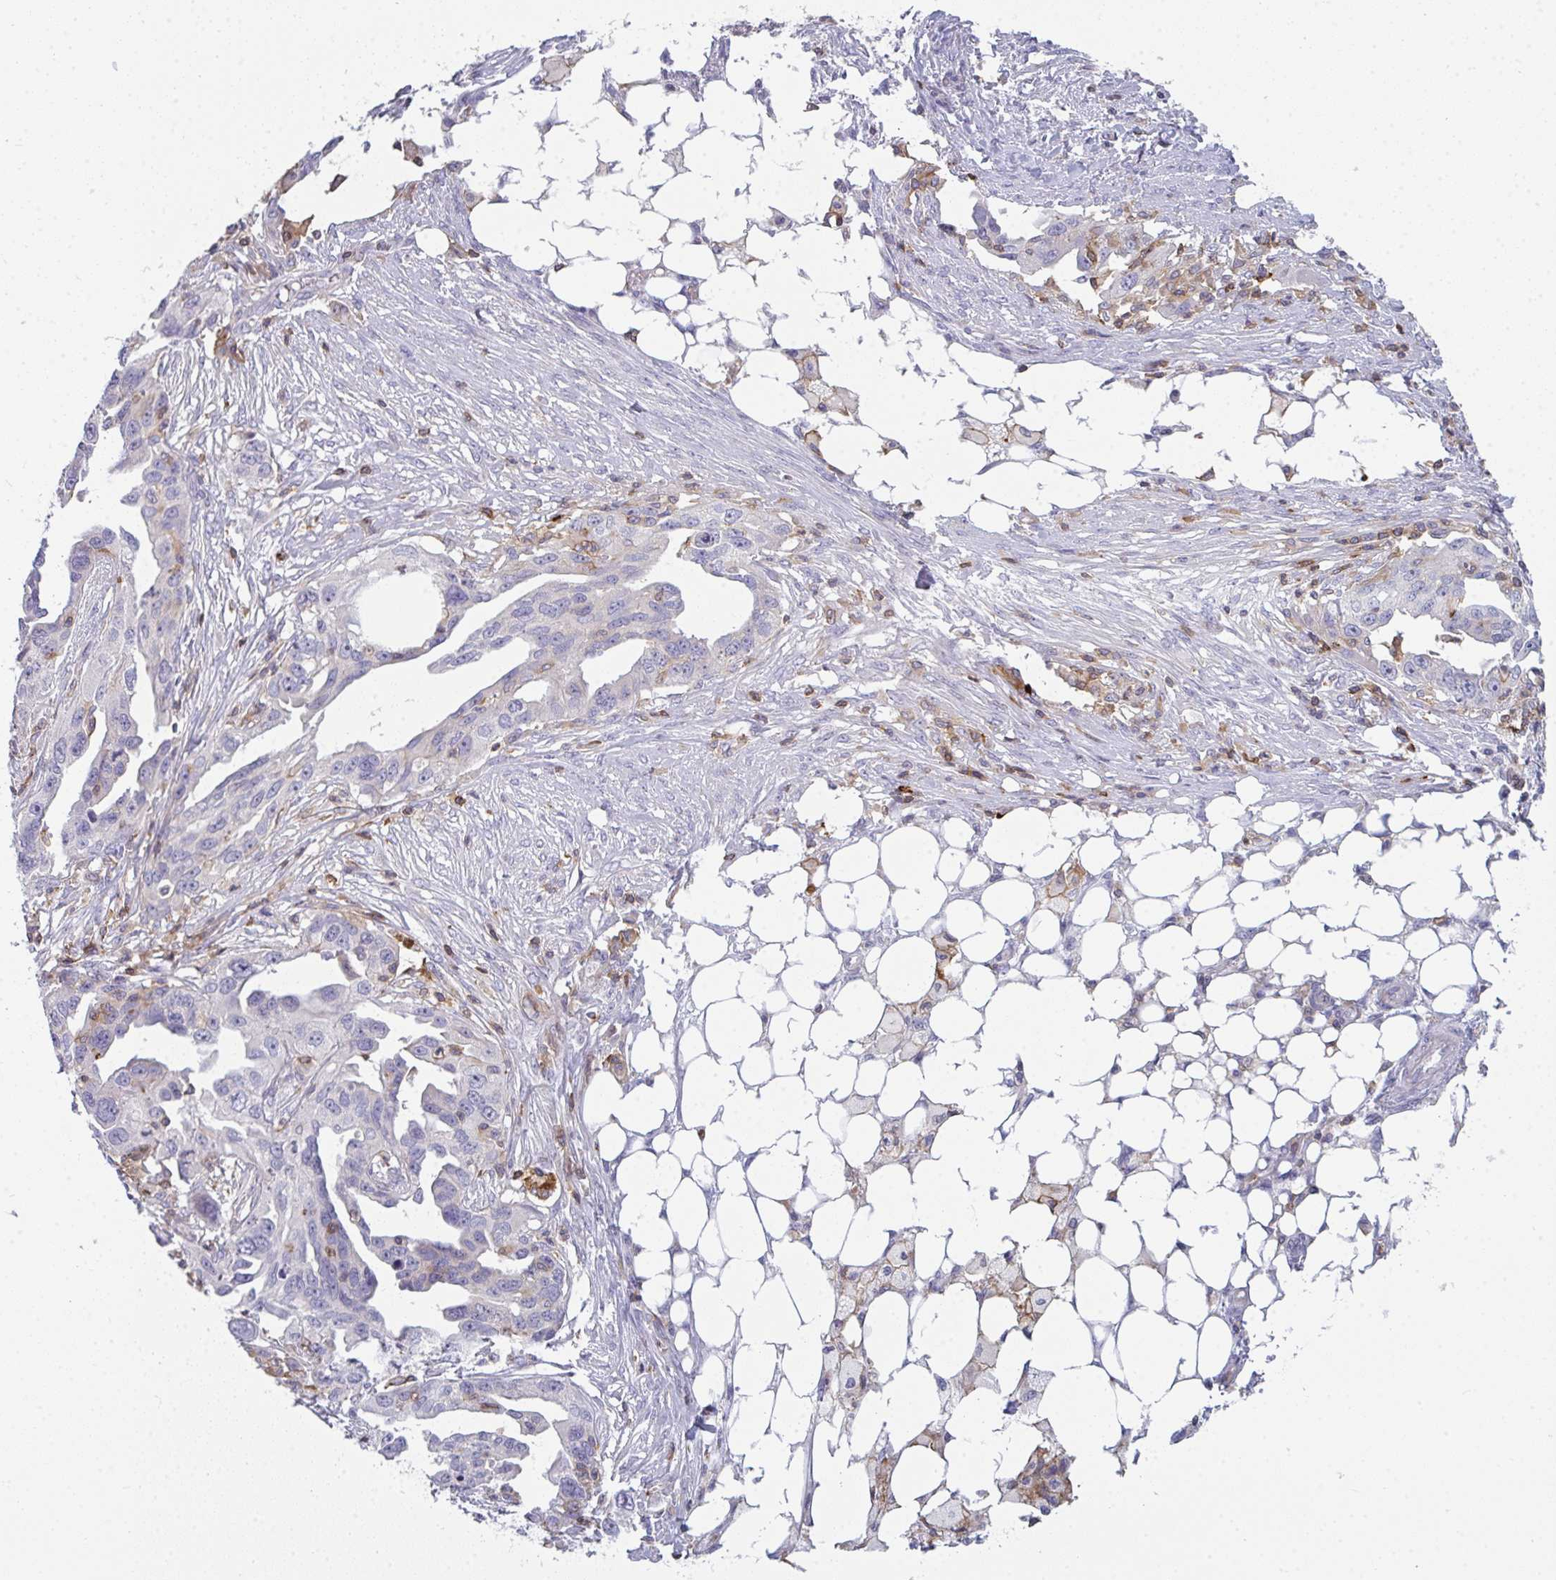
{"staining": {"intensity": "negative", "quantity": "none", "location": "none"}, "tissue": "ovarian cancer", "cell_type": "Tumor cells", "image_type": "cancer", "snomed": [{"axis": "morphology", "description": "Carcinoma, endometroid"}, {"axis": "morphology", "description": "Cystadenocarcinoma, serous, NOS"}, {"axis": "topography", "description": "Ovary"}], "caption": "High power microscopy image of an IHC histopathology image of ovarian endometroid carcinoma, revealing no significant staining in tumor cells.", "gene": "CD80", "patient": {"sex": "female", "age": 45}}